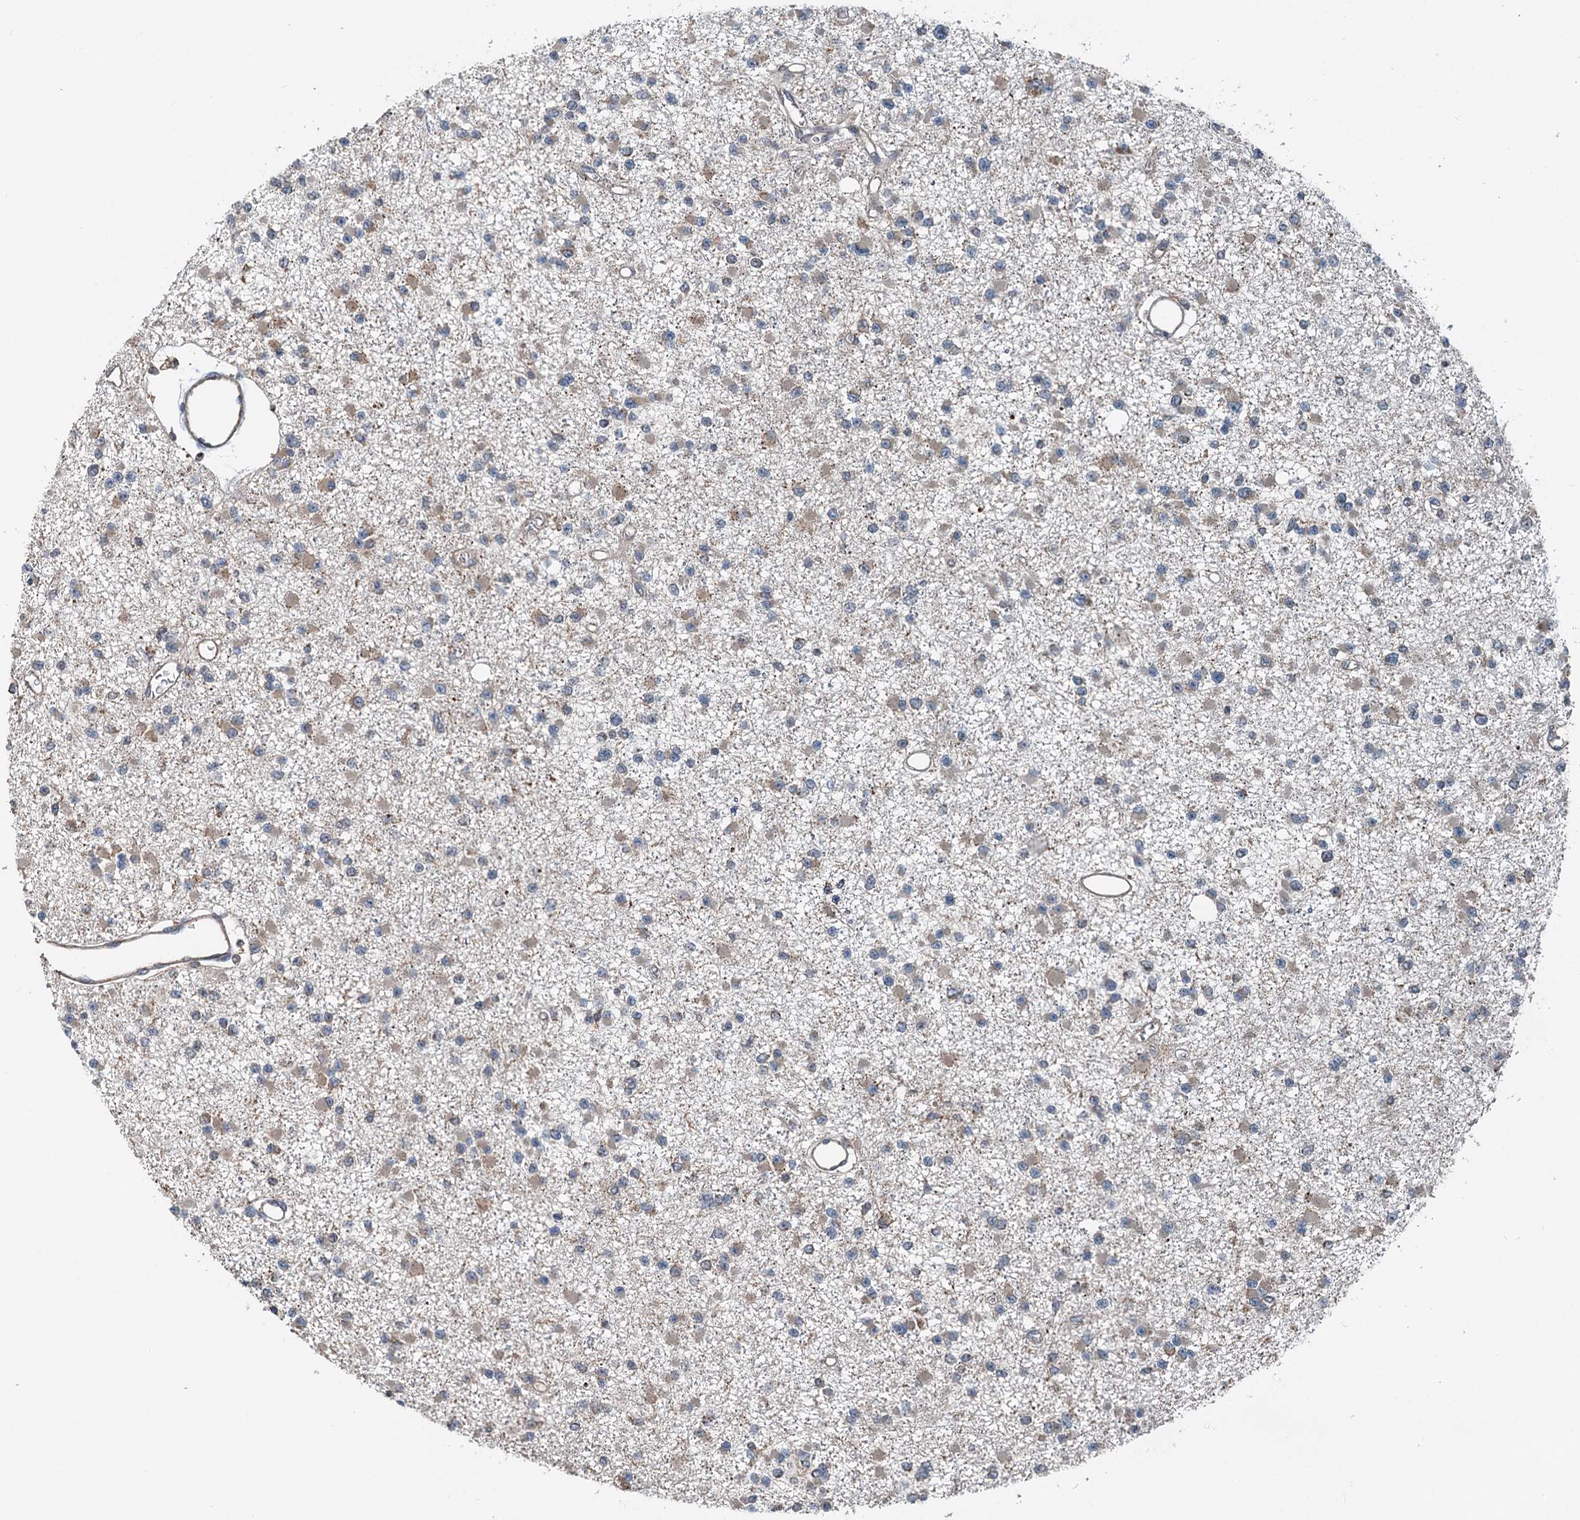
{"staining": {"intensity": "weak", "quantity": "25%-75%", "location": "cytoplasmic/membranous"}, "tissue": "glioma", "cell_type": "Tumor cells", "image_type": "cancer", "snomed": [{"axis": "morphology", "description": "Glioma, malignant, Low grade"}, {"axis": "topography", "description": "Brain"}], "caption": "Glioma stained for a protein exhibits weak cytoplasmic/membranous positivity in tumor cells. Using DAB (brown) and hematoxylin (blue) stains, captured at high magnification using brightfield microscopy.", "gene": "TEDC1", "patient": {"sex": "female", "age": 22}}